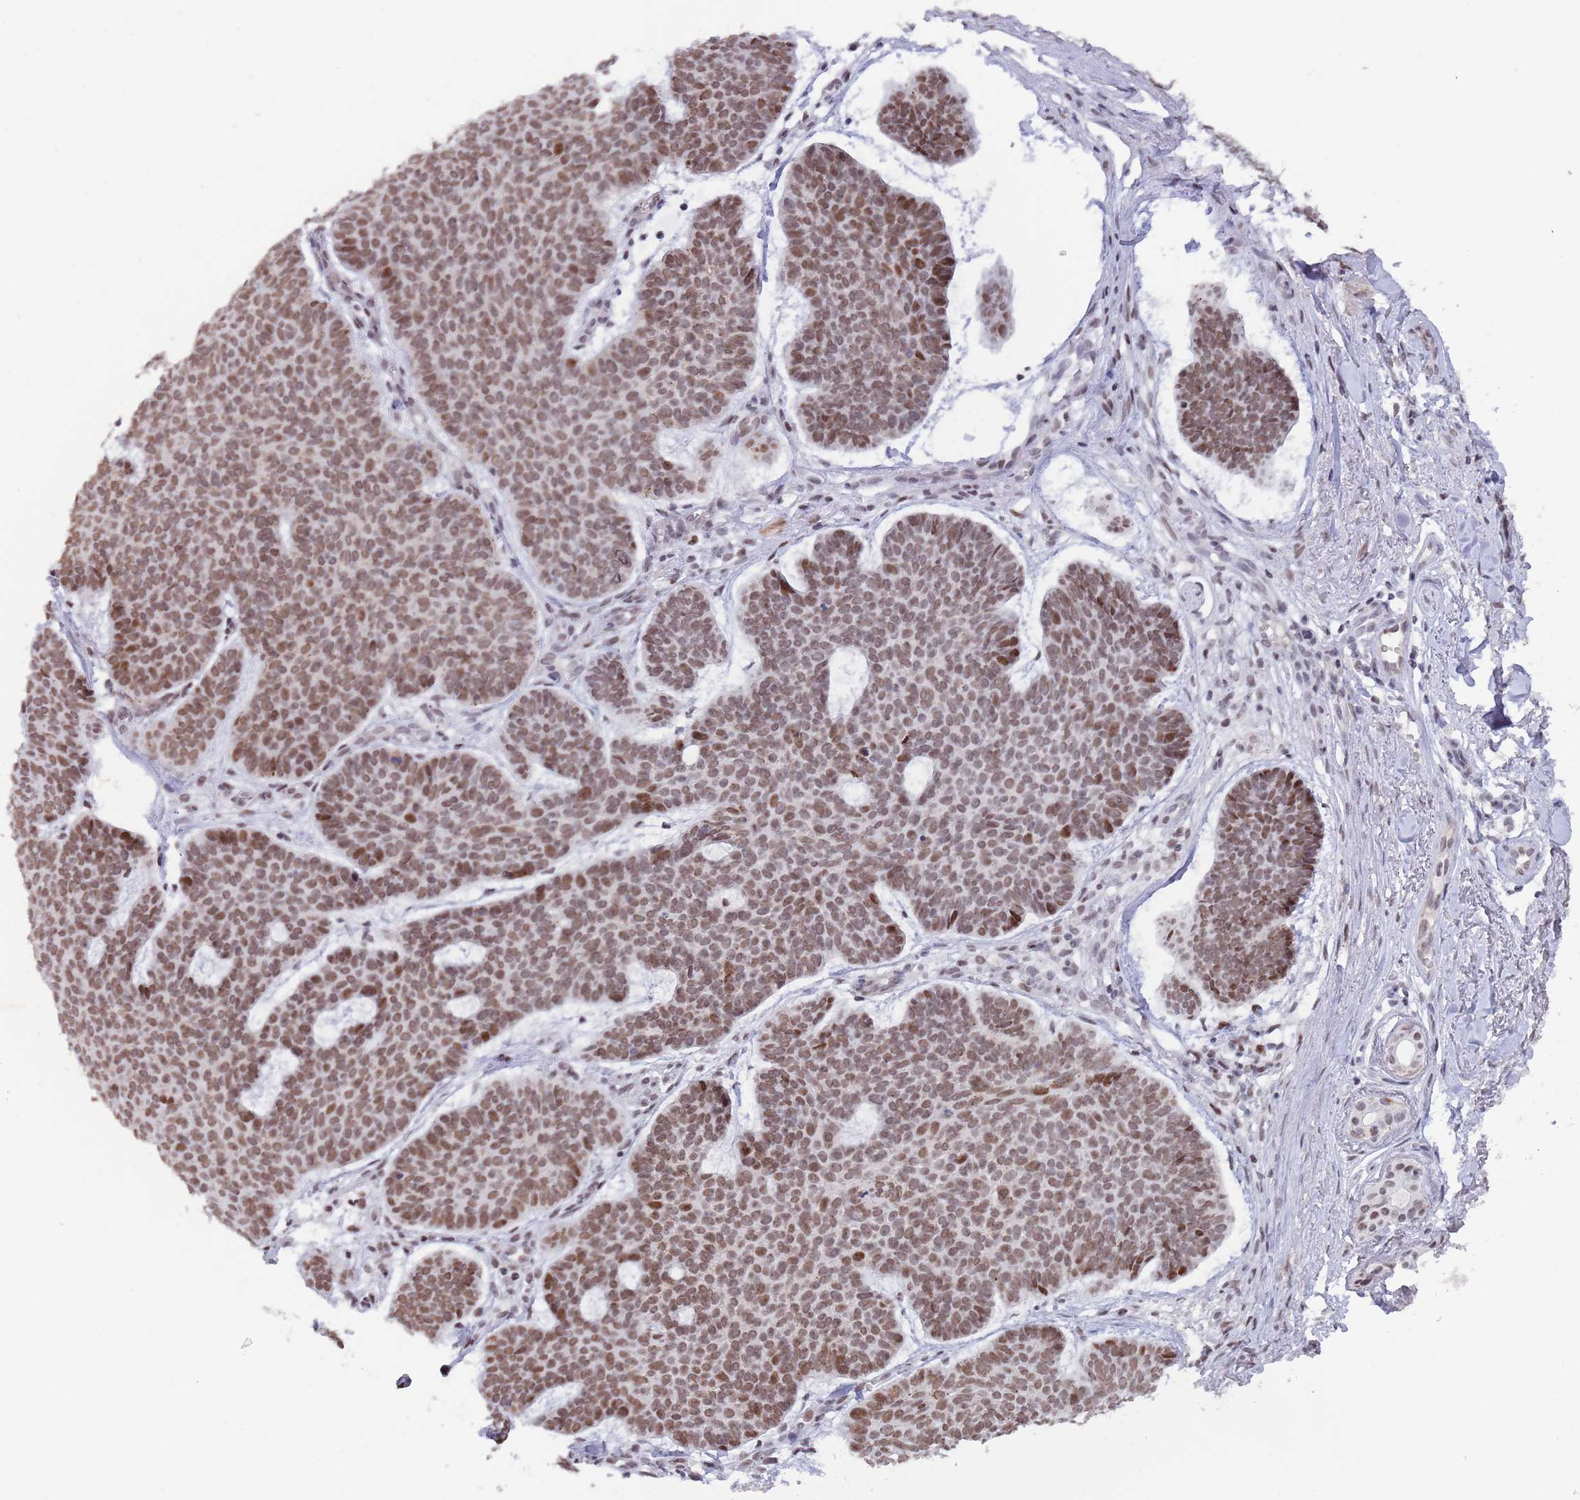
{"staining": {"intensity": "moderate", "quantity": ">75%", "location": "nuclear"}, "tissue": "skin cancer", "cell_type": "Tumor cells", "image_type": "cancer", "snomed": [{"axis": "morphology", "description": "Basal cell carcinoma"}, {"axis": "topography", "description": "Skin"}], "caption": "Human skin cancer (basal cell carcinoma) stained for a protein (brown) displays moderate nuclear positive positivity in approximately >75% of tumor cells.", "gene": "ZNF382", "patient": {"sex": "female", "age": 74}}